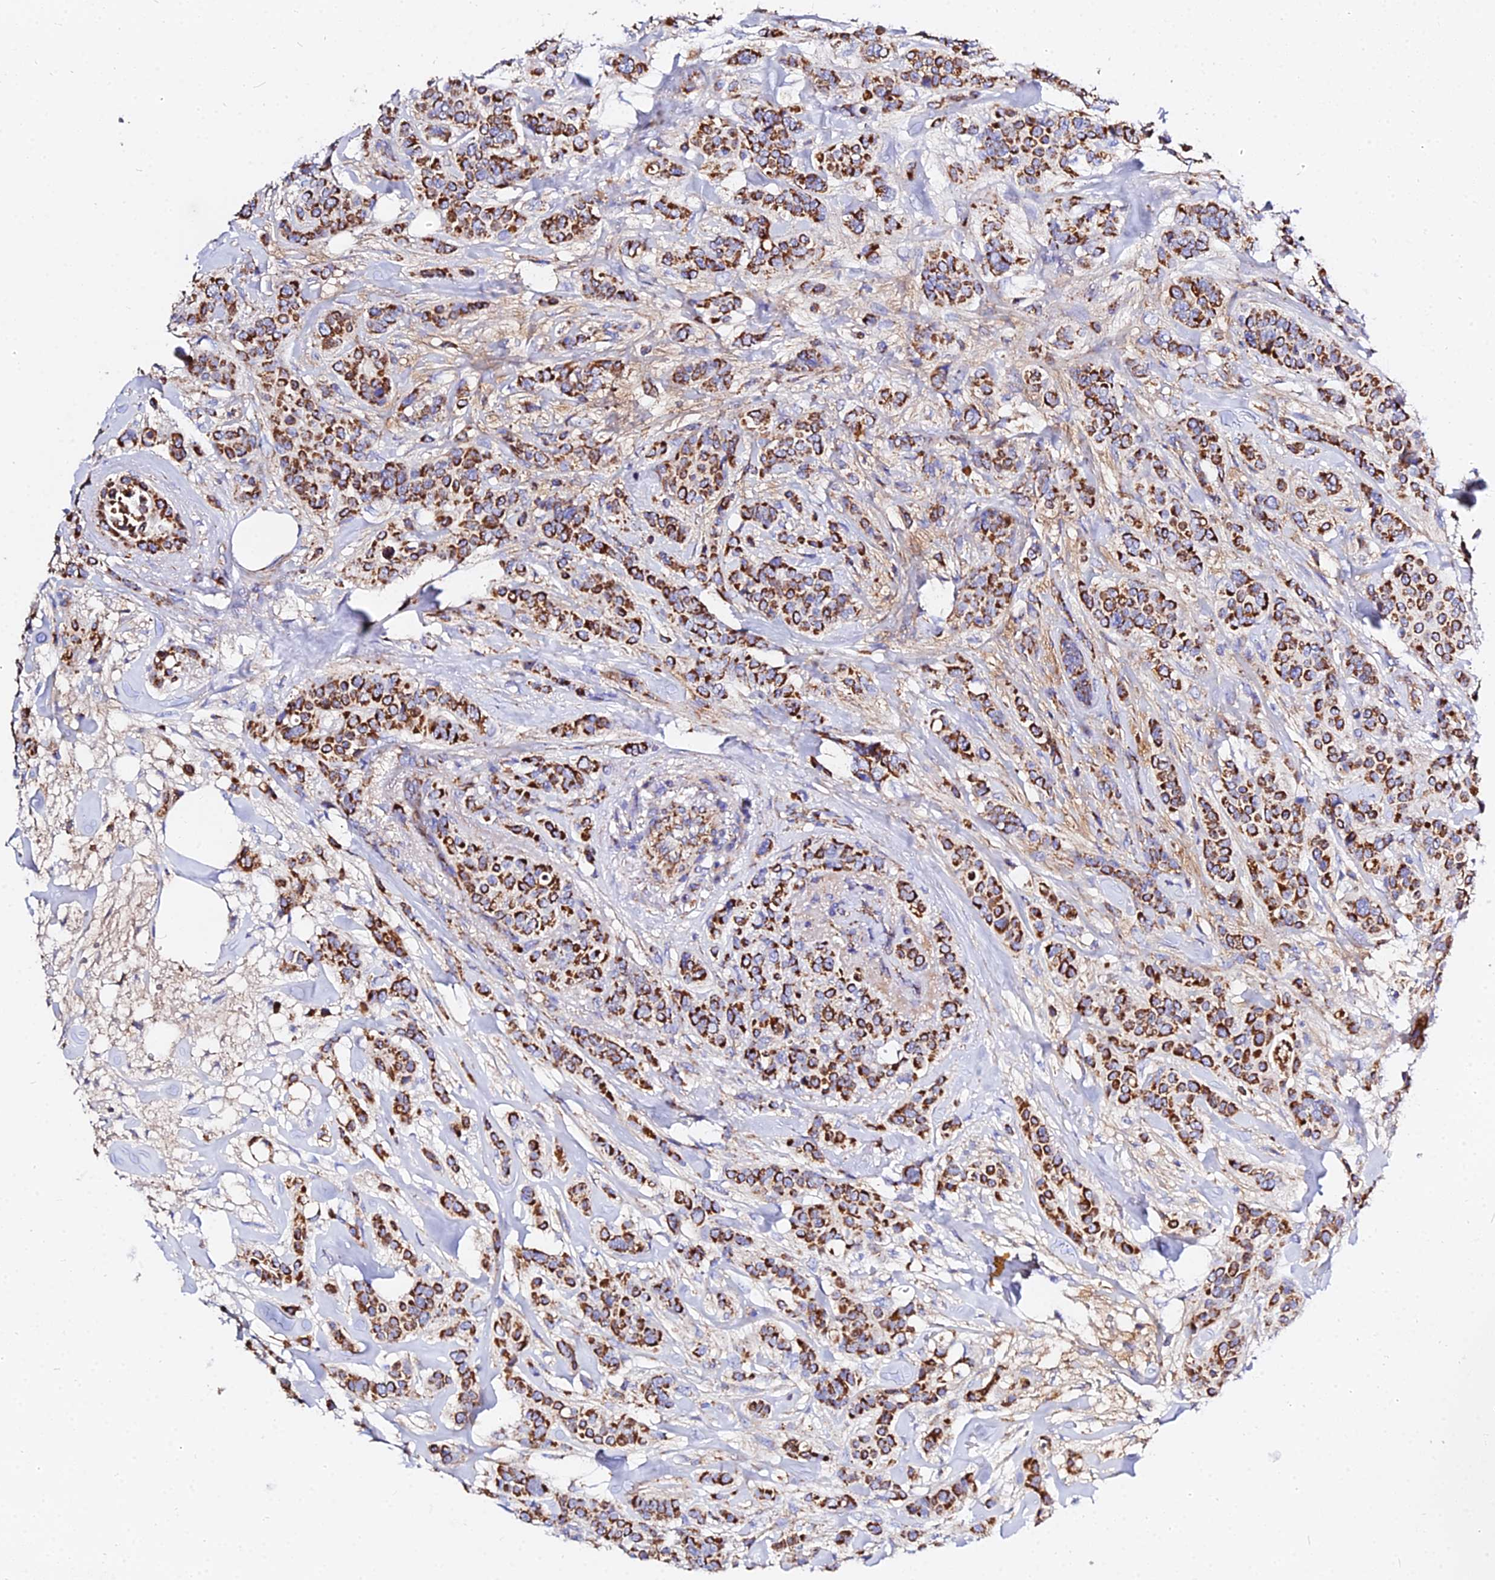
{"staining": {"intensity": "strong", "quantity": ">75%", "location": "cytoplasmic/membranous"}, "tissue": "breast cancer", "cell_type": "Tumor cells", "image_type": "cancer", "snomed": [{"axis": "morphology", "description": "Lobular carcinoma"}, {"axis": "topography", "description": "Breast"}], "caption": "Strong cytoplasmic/membranous staining for a protein is present in approximately >75% of tumor cells of lobular carcinoma (breast) using immunohistochemistry (IHC).", "gene": "ZNF573", "patient": {"sex": "female", "age": 51}}